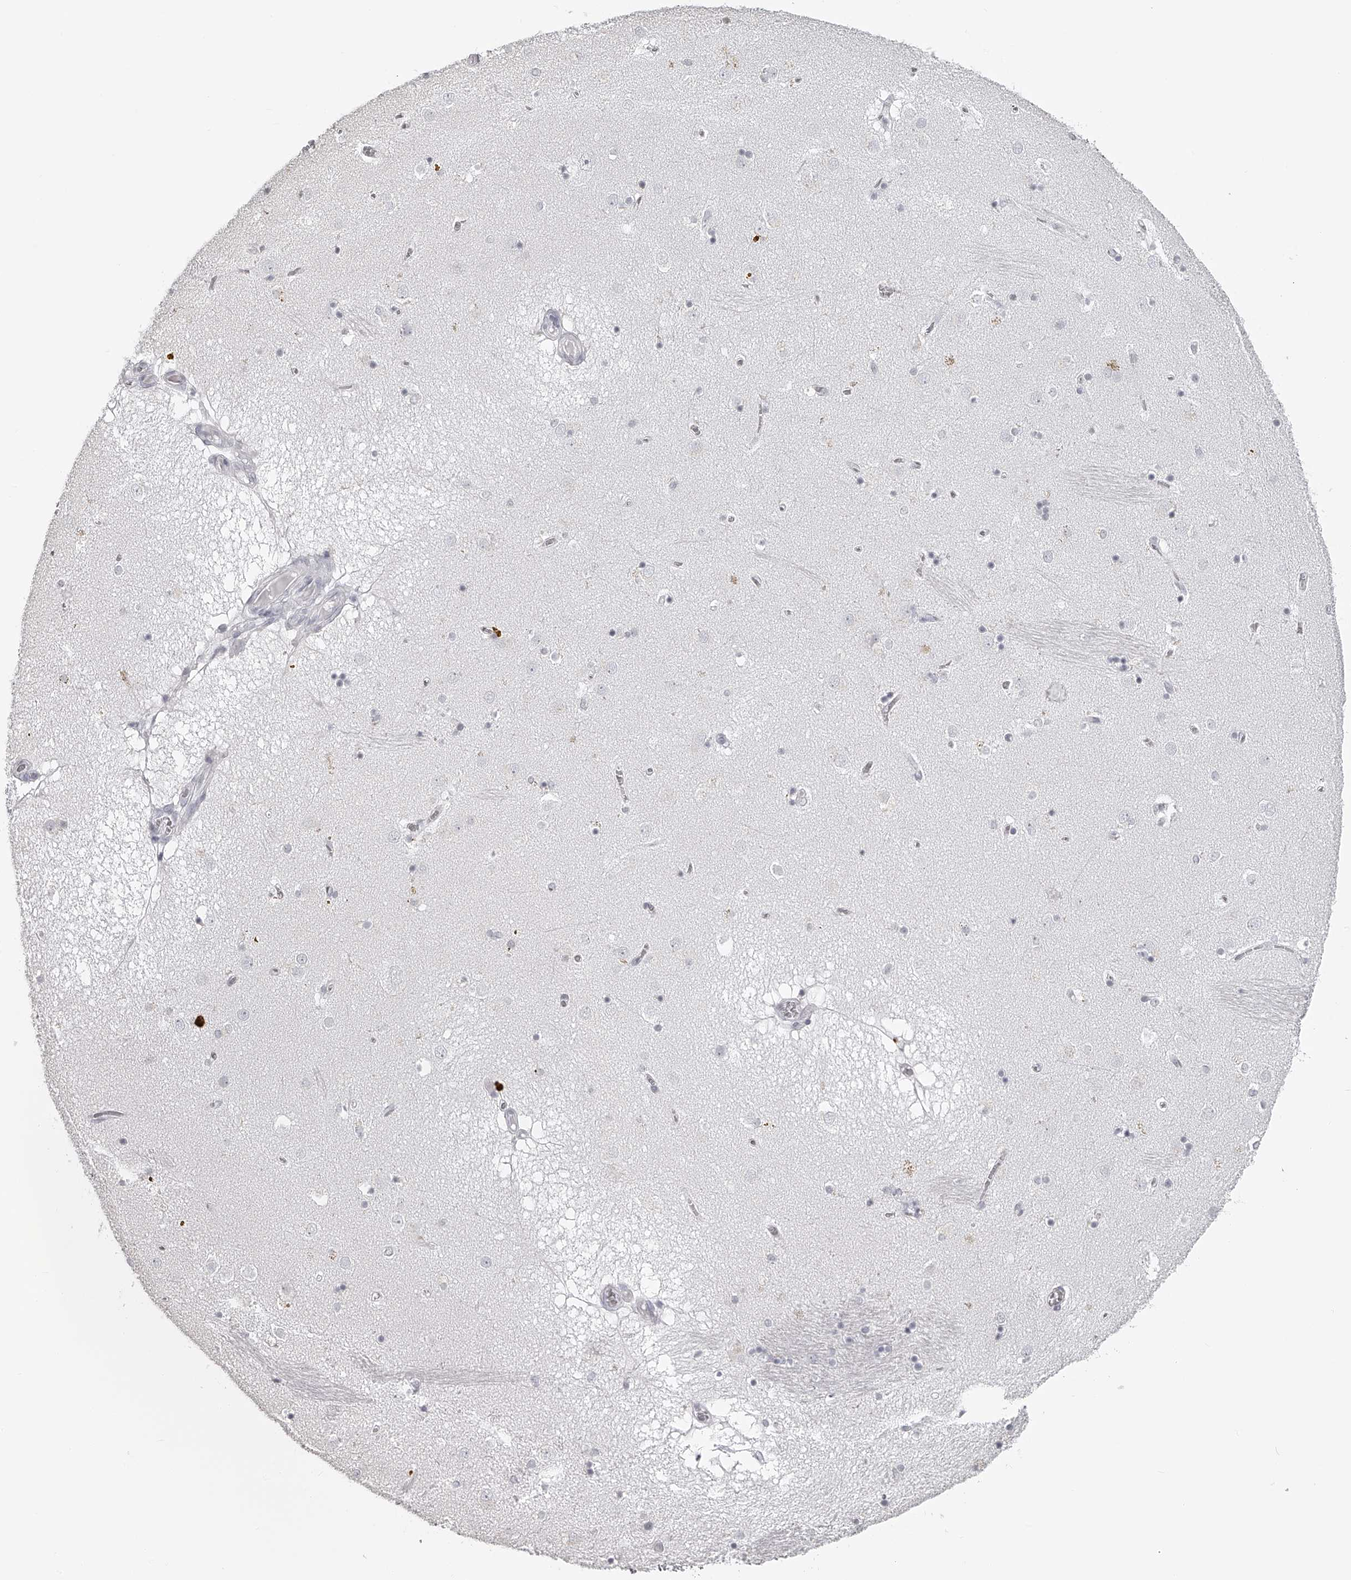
{"staining": {"intensity": "negative", "quantity": "none", "location": "none"}, "tissue": "caudate", "cell_type": "Glial cells", "image_type": "normal", "snomed": [{"axis": "morphology", "description": "Normal tissue, NOS"}, {"axis": "topography", "description": "Lateral ventricle wall"}], "caption": "The image displays no staining of glial cells in unremarkable caudate. (DAB (3,3'-diaminobenzidine) immunohistochemistry visualized using brightfield microscopy, high magnification).", "gene": "SEC11C", "patient": {"sex": "male", "age": 70}}